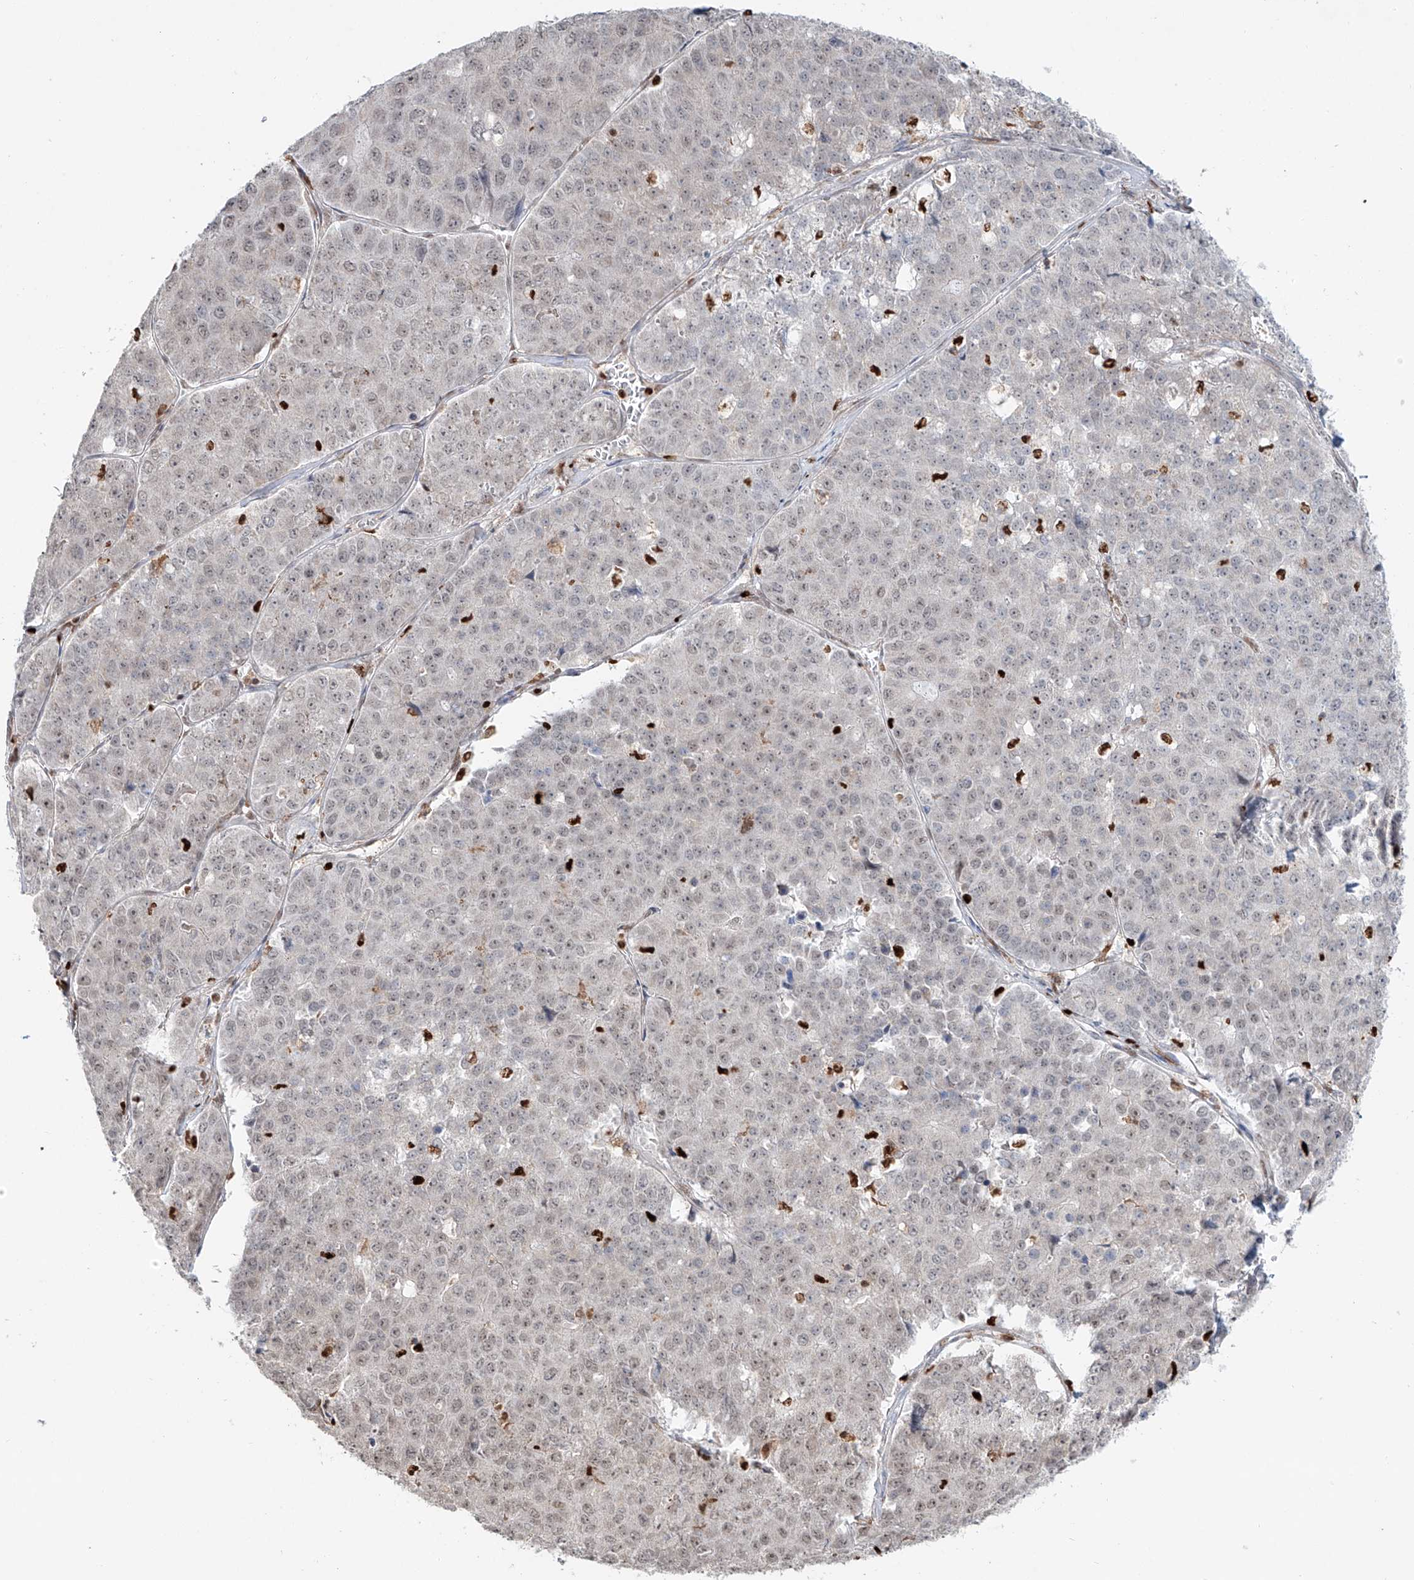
{"staining": {"intensity": "weak", "quantity": "<25%", "location": "nuclear"}, "tissue": "pancreatic cancer", "cell_type": "Tumor cells", "image_type": "cancer", "snomed": [{"axis": "morphology", "description": "Adenocarcinoma, NOS"}, {"axis": "topography", "description": "Pancreas"}], "caption": "This is an immunohistochemistry image of human pancreatic cancer (adenocarcinoma). There is no expression in tumor cells.", "gene": "DZIP1L", "patient": {"sex": "male", "age": 50}}